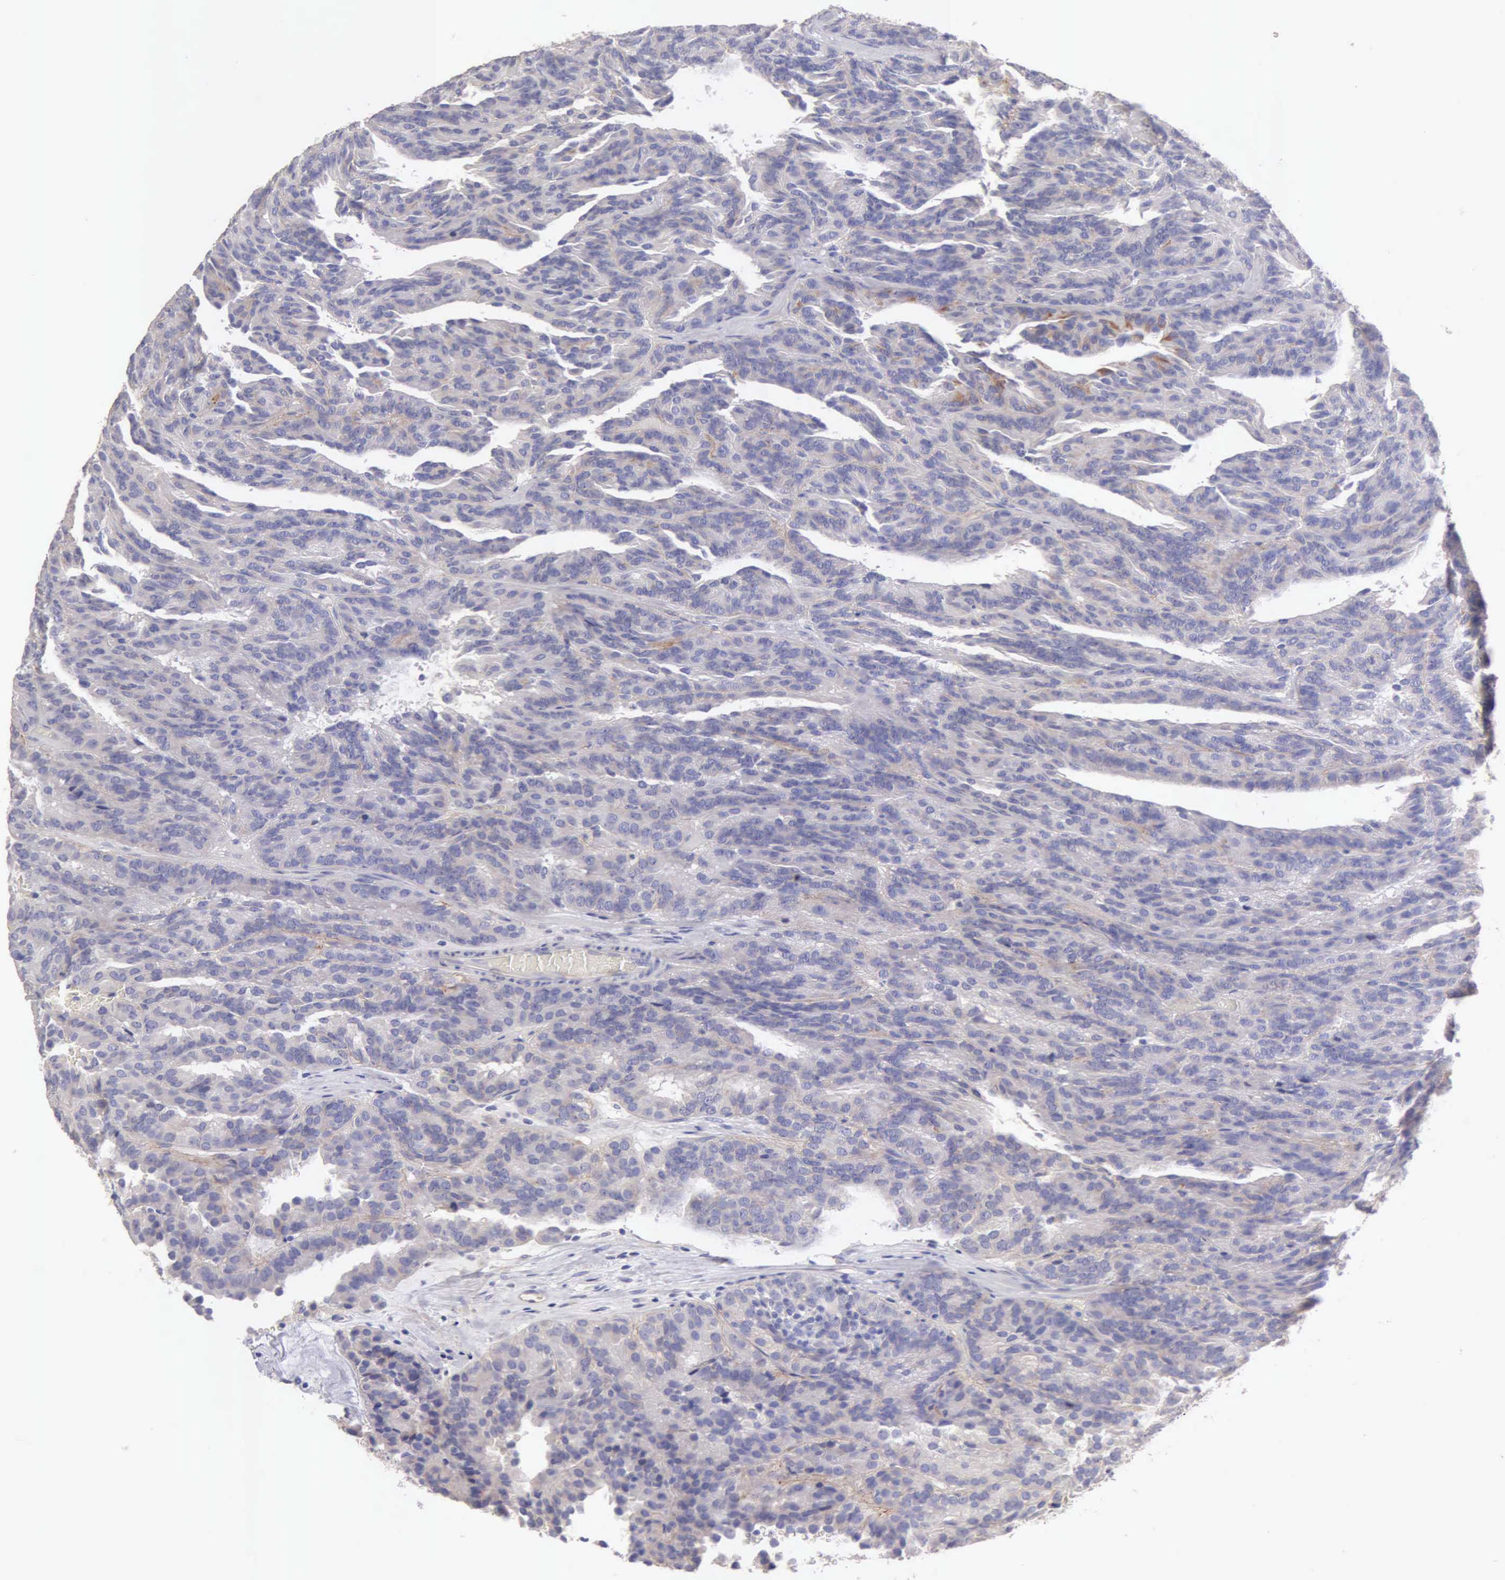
{"staining": {"intensity": "weak", "quantity": "25%-75%", "location": "cytoplasmic/membranous"}, "tissue": "renal cancer", "cell_type": "Tumor cells", "image_type": "cancer", "snomed": [{"axis": "morphology", "description": "Adenocarcinoma, NOS"}, {"axis": "topography", "description": "Kidney"}], "caption": "A brown stain labels weak cytoplasmic/membranous positivity of a protein in adenocarcinoma (renal) tumor cells.", "gene": "APP", "patient": {"sex": "male", "age": 46}}